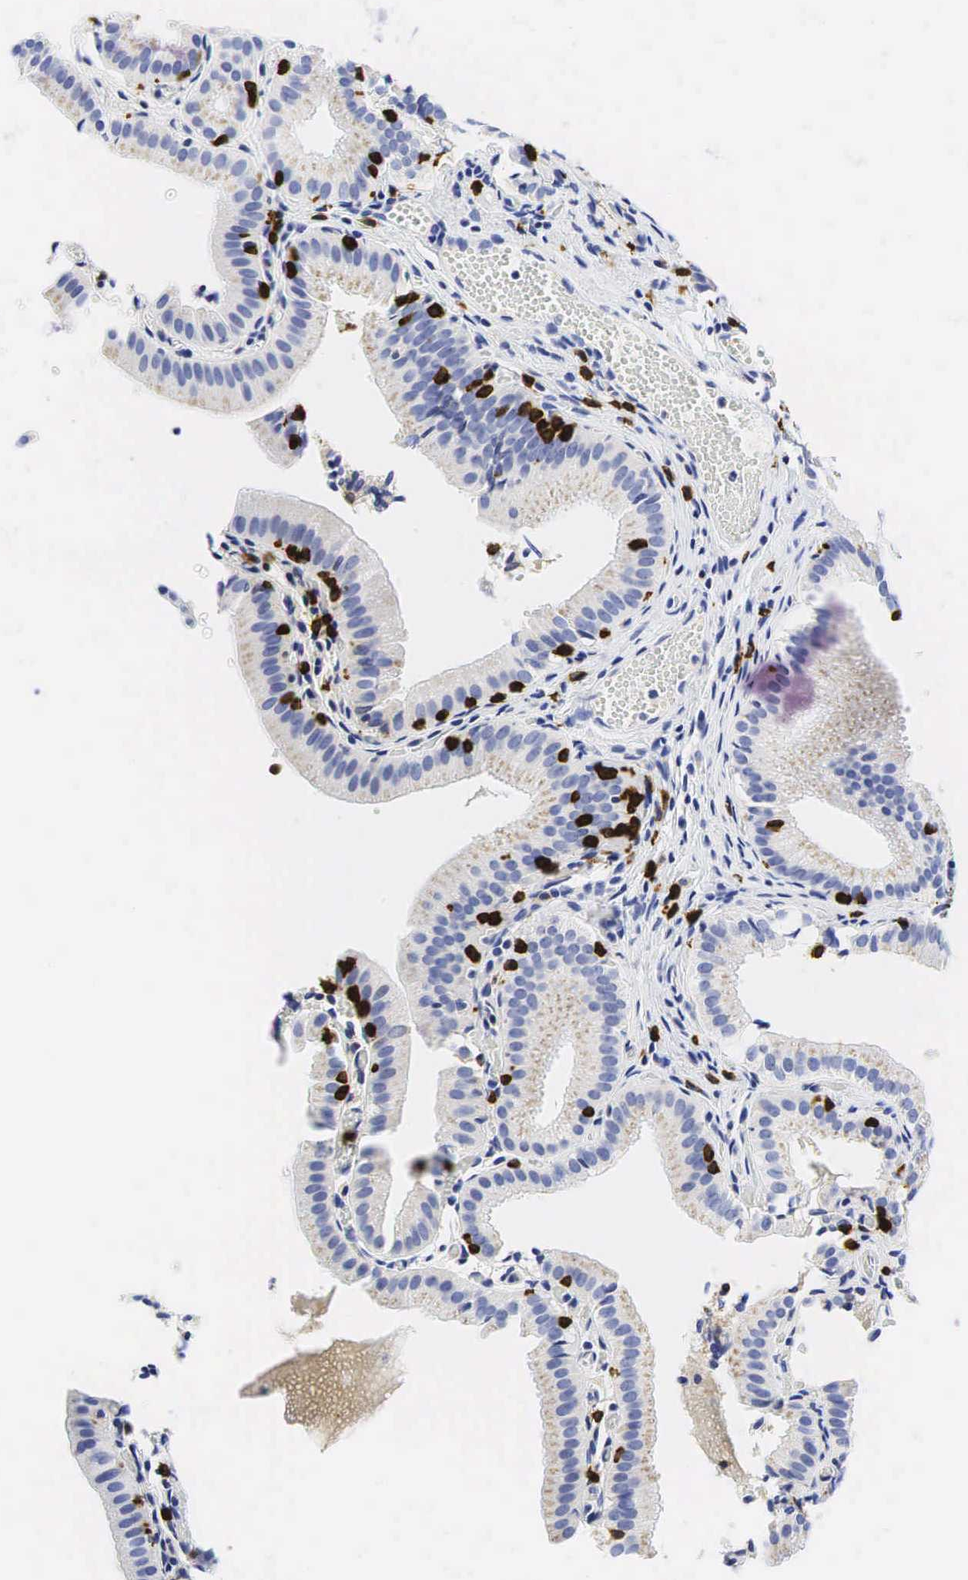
{"staining": {"intensity": "negative", "quantity": "none", "location": "none"}, "tissue": "gallbladder", "cell_type": "Glandular cells", "image_type": "normal", "snomed": [{"axis": "morphology", "description": "Normal tissue, NOS"}, {"axis": "topography", "description": "Gallbladder"}], "caption": "Glandular cells show no significant positivity in normal gallbladder. (Stains: DAB immunohistochemistry with hematoxylin counter stain, Microscopy: brightfield microscopy at high magnification).", "gene": "CD8A", "patient": {"sex": "female", "age": 44}}